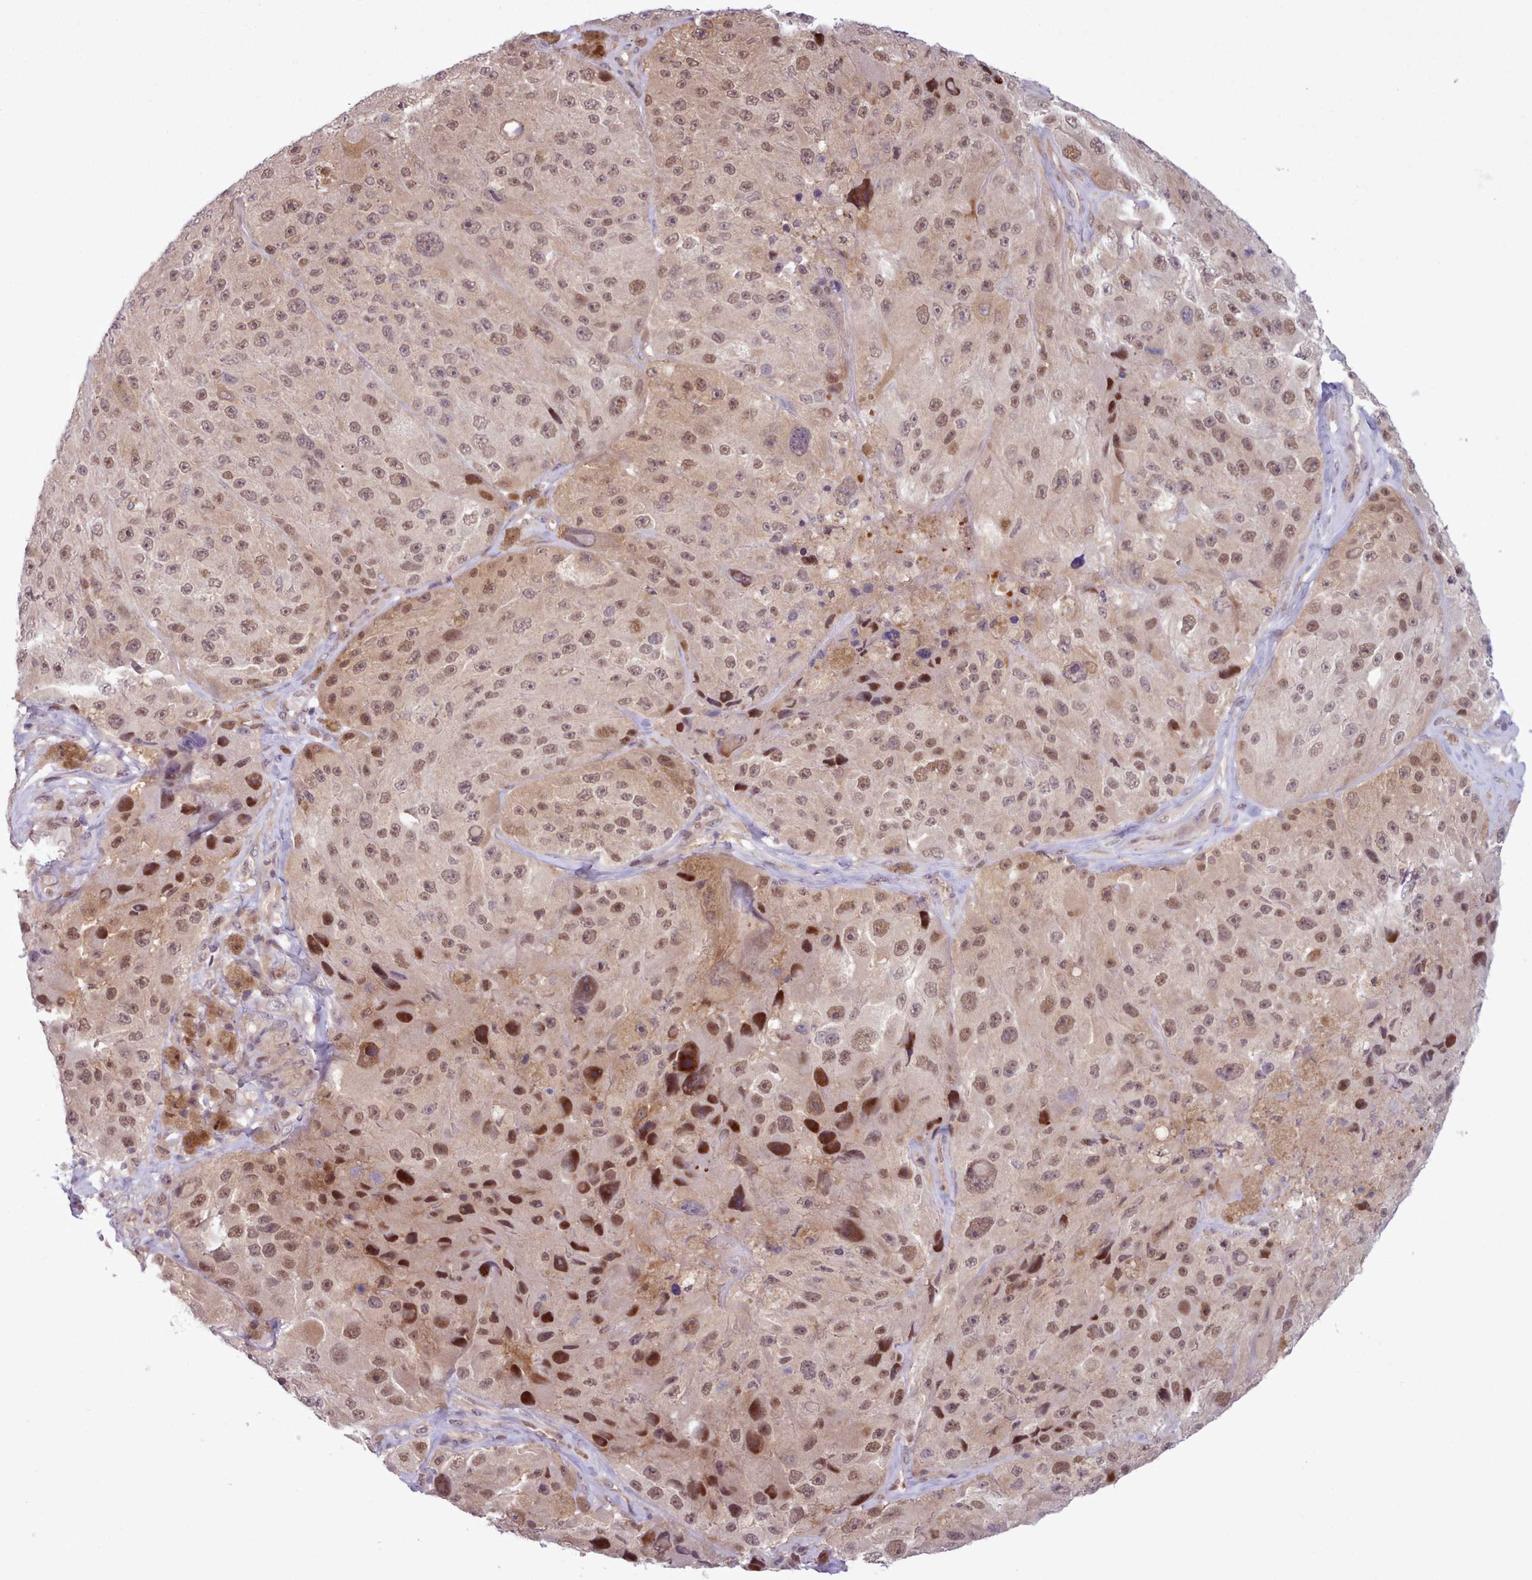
{"staining": {"intensity": "moderate", "quantity": ">75%", "location": "nuclear"}, "tissue": "melanoma", "cell_type": "Tumor cells", "image_type": "cancer", "snomed": [{"axis": "morphology", "description": "Malignant melanoma, Metastatic site"}, {"axis": "topography", "description": "Lymph node"}], "caption": "A brown stain highlights moderate nuclear positivity of a protein in human melanoma tumor cells.", "gene": "KBTBD7", "patient": {"sex": "male", "age": 62}}